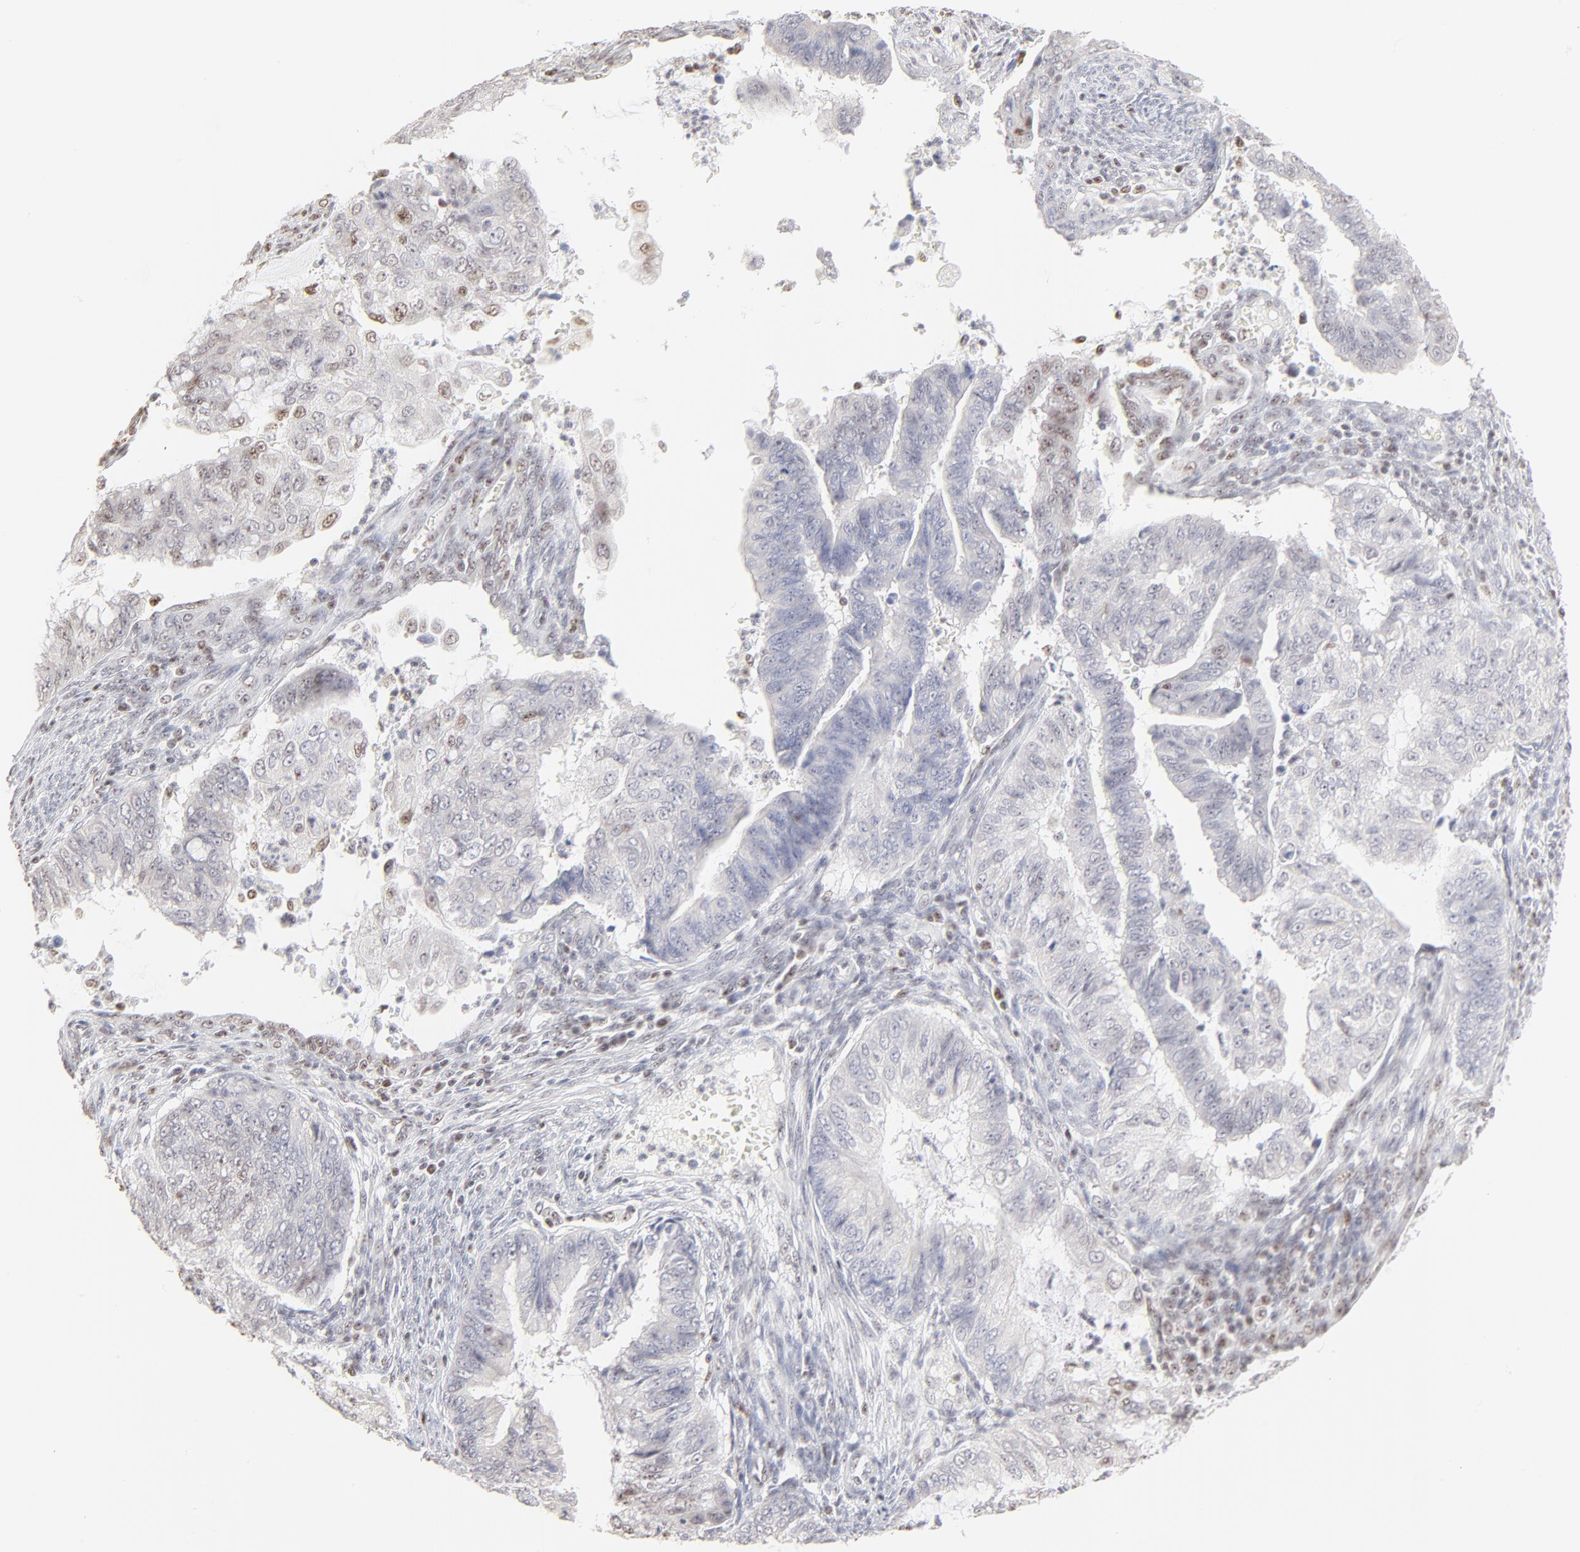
{"staining": {"intensity": "weak", "quantity": "<25%", "location": "nuclear"}, "tissue": "endometrial cancer", "cell_type": "Tumor cells", "image_type": "cancer", "snomed": [{"axis": "morphology", "description": "Adenocarcinoma, NOS"}, {"axis": "topography", "description": "Endometrium"}], "caption": "A histopathology image of endometrial cancer stained for a protein shows no brown staining in tumor cells.", "gene": "NFIL3", "patient": {"sex": "female", "age": 75}}